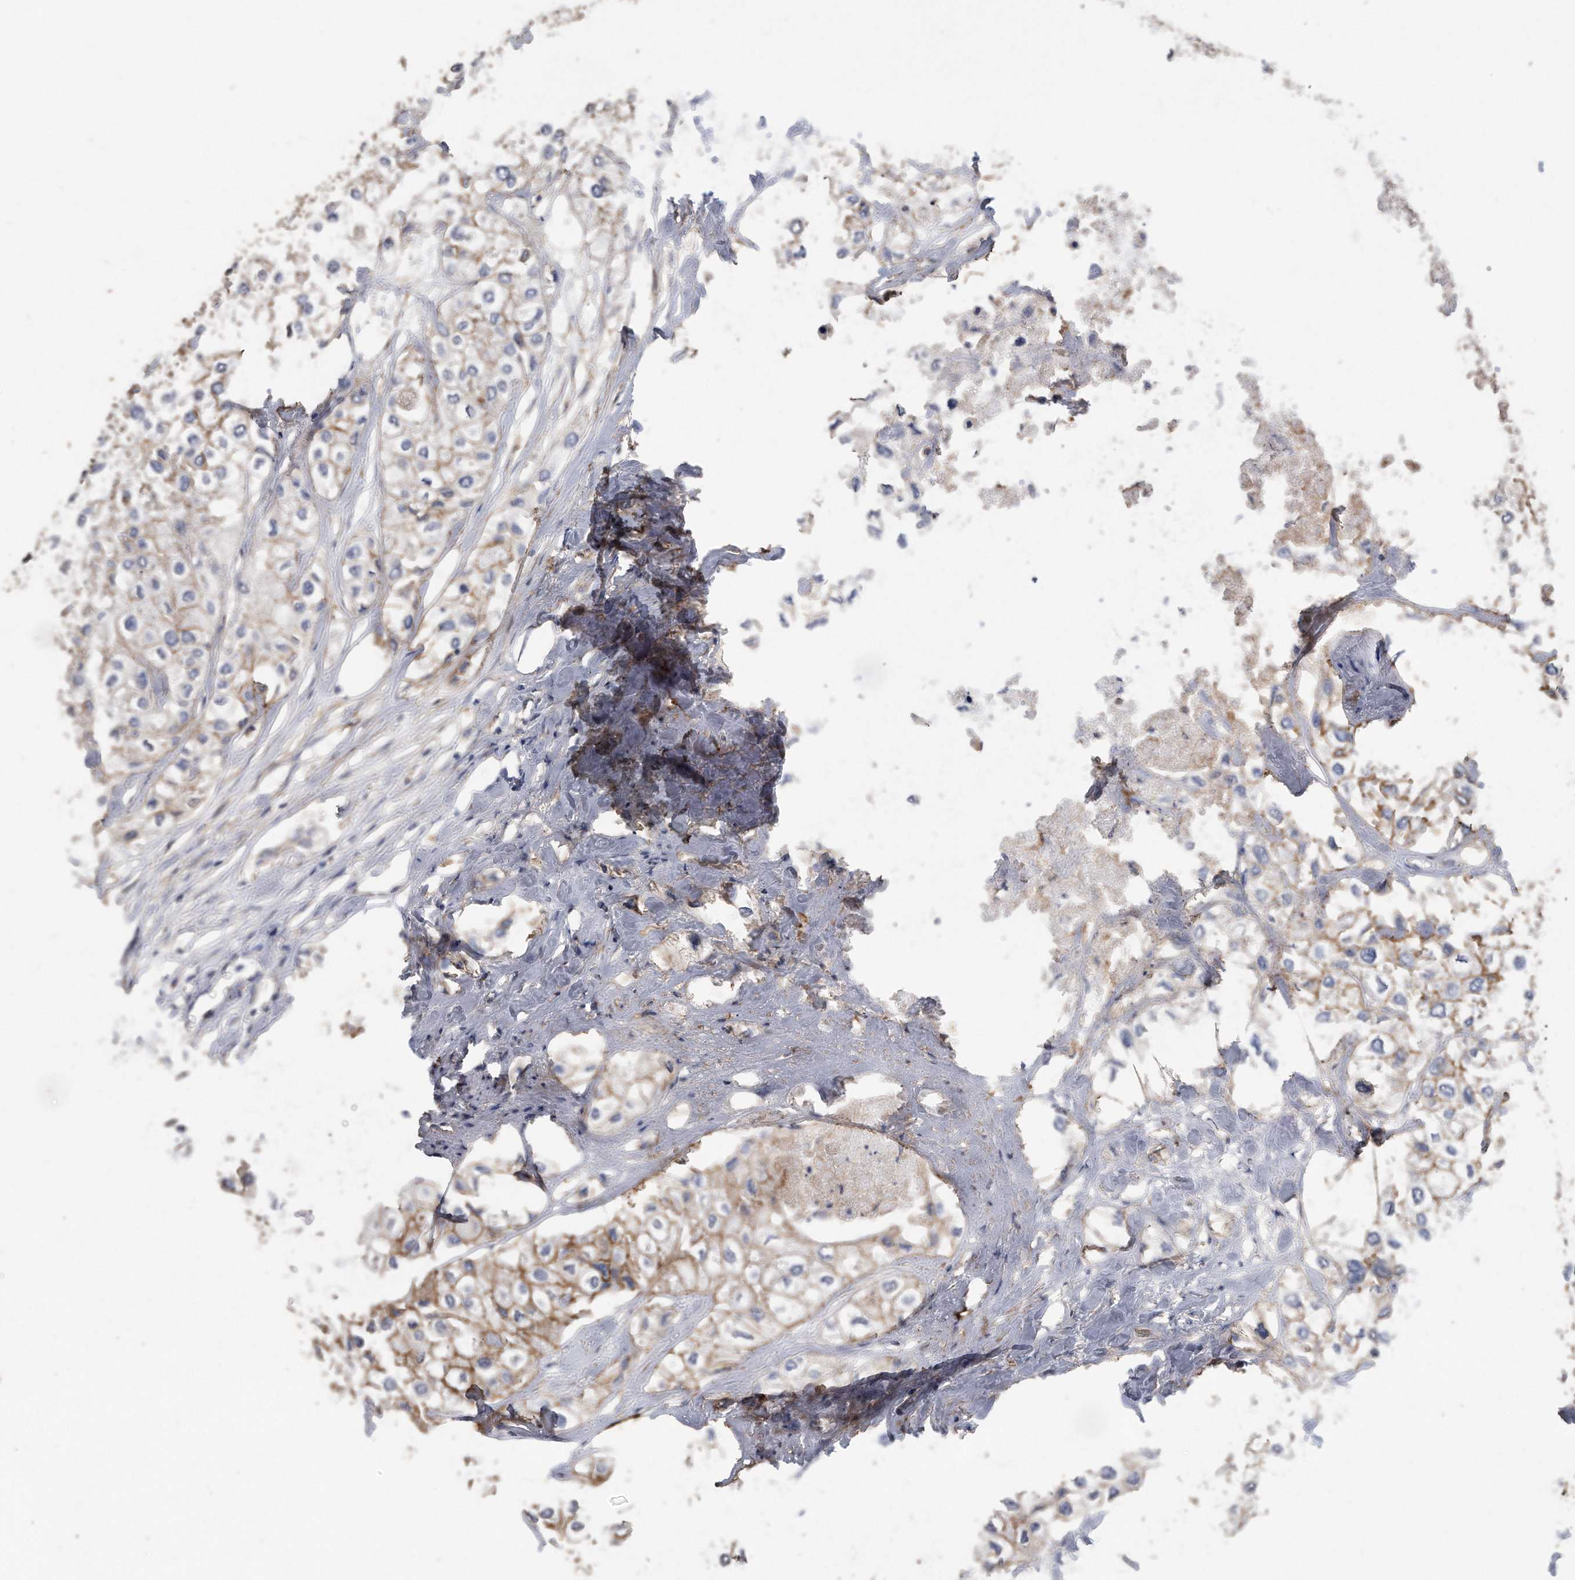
{"staining": {"intensity": "moderate", "quantity": ">75%", "location": "cytoplasmic/membranous"}, "tissue": "urothelial cancer", "cell_type": "Tumor cells", "image_type": "cancer", "snomed": [{"axis": "morphology", "description": "Urothelial carcinoma, High grade"}, {"axis": "topography", "description": "Urinary bladder"}], "caption": "Immunohistochemistry image of neoplastic tissue: urothelial cancer stained using immunohistochemistry displays medium levels of moderate protein expression localized specifically in the cytoplasmic/membranous of tumor cells, appearing as a cytoplasmic/membranous brown color.", "gene": "CDCP1", "patient": {"sex": "male", "age": 64}}